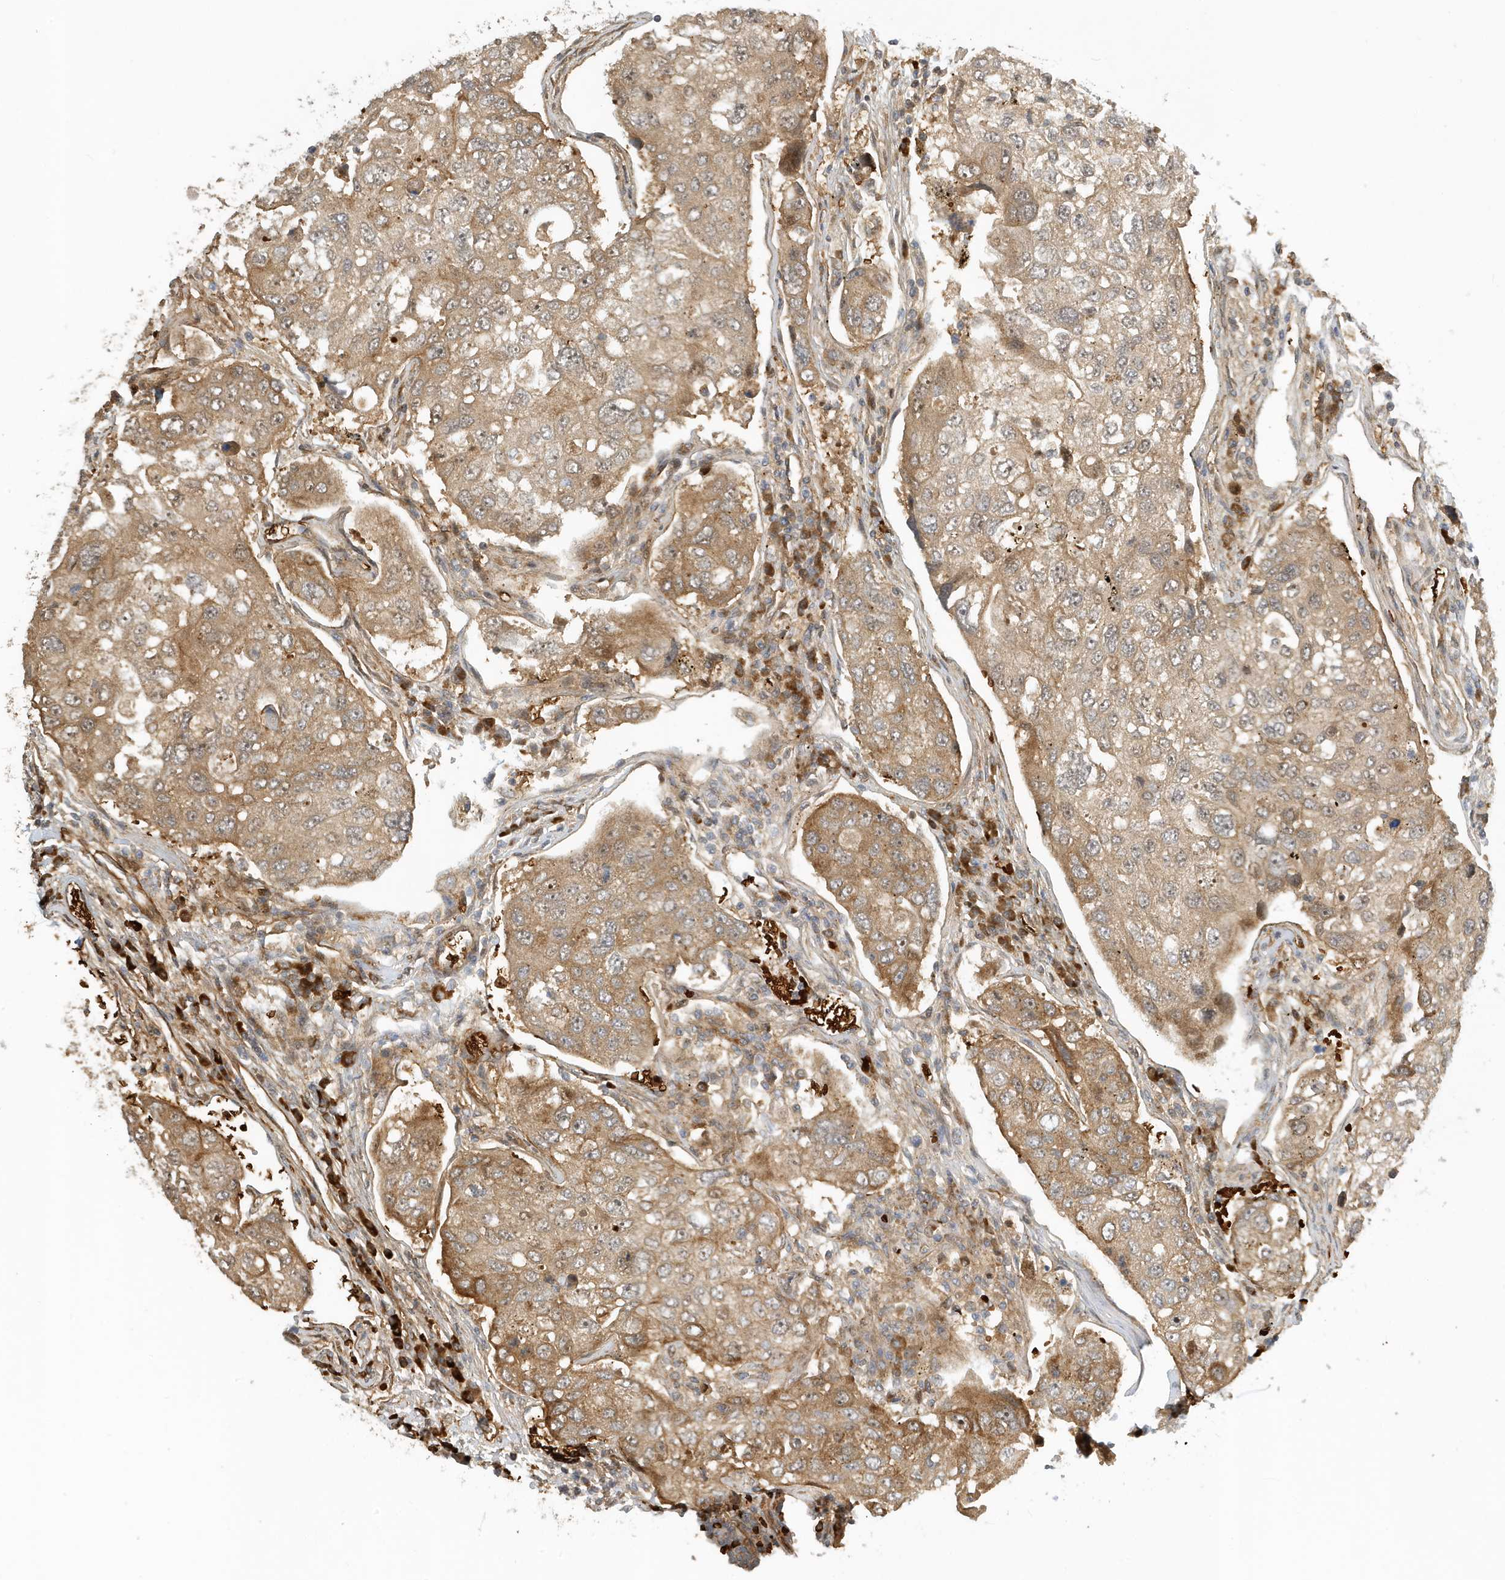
{"staining": {"intensity": "moderate", "quantity": ">75%", "location": "cytoplasmic/membranous"}, "tissue": "urothelial cancer", "cell_type": "Tumor cells", "image_type": "cancer", "snomed": [{"axis": "morphology", "description": "Urothelial carcinoma, High grade"}, {"axis": "topography", "description": "Lymph node"}, {"axis": "topography", "description": "Urinary bladder"}], "caption": "Urothelial carcinoma (high-grade) stained with DAB (3,3'-diaminobenzidine) immunohistochemistry (IHC) exhibits medium levels of moderate cytoplasmic/membranous expression in about >75% of tumor cells.", "gene": "FYCO1", "patient": {"sex": "male", "age": 51}}